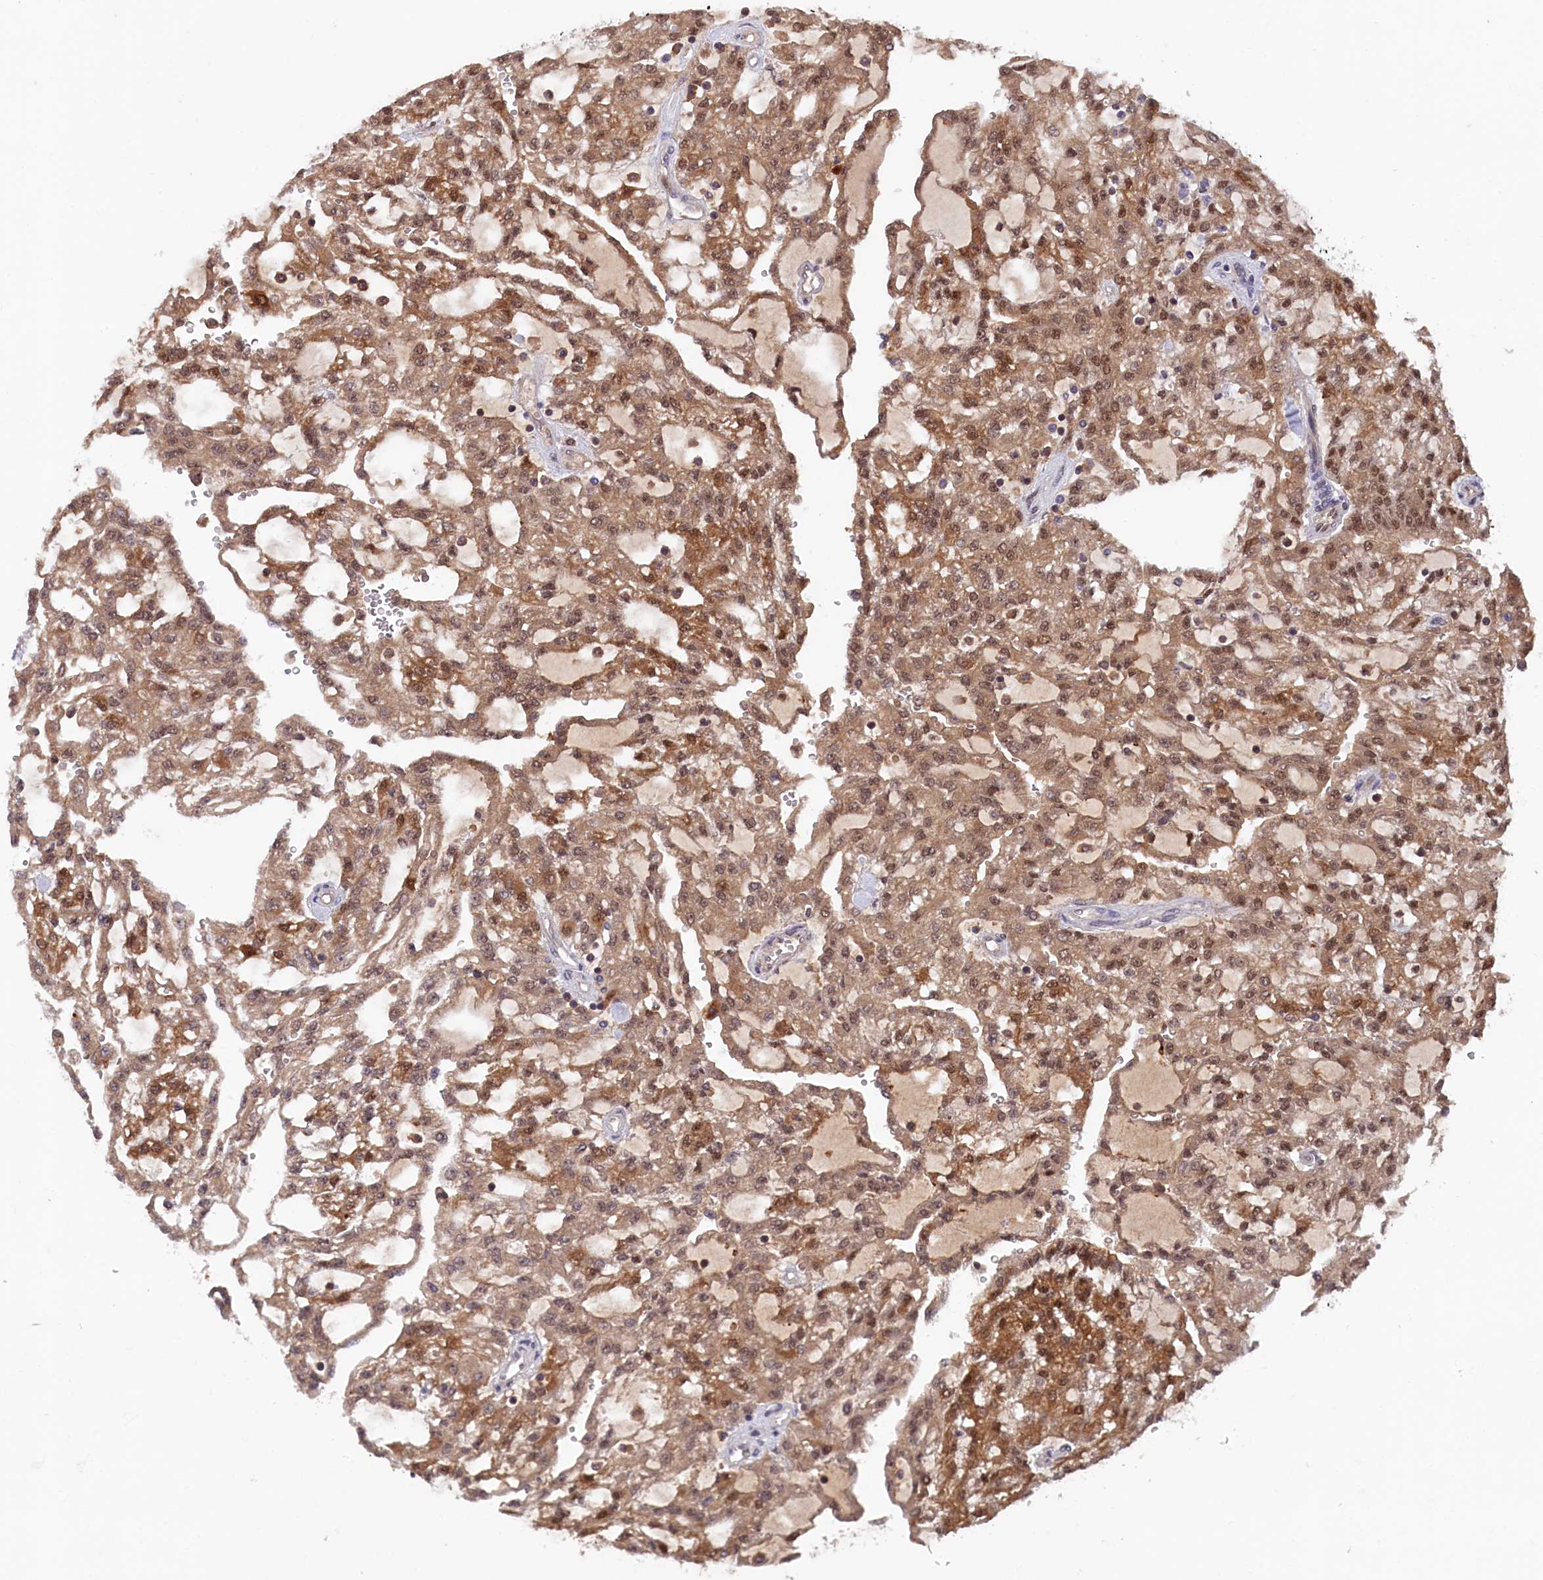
{"staining": {"intensity": "moderate", "quantity": ">75%", "location": "cytoplasmic/membranous,nuclear"}, "tissue": "renal cancer", "cell_type": "Tumor cells", "image_type": "cancer", "snomed": [{"axis": "morphology", "description": "Adenocarcinoma, NOS"}, {"axis": "topography", "description": "Kidney"}], "caption": "IHC staining of renal cancer (adenocarcinoma), which demonstrates medium levels of moderate cytoplasmic/membranous and nuclear expression in approximately >75% of tumor cells indicating moderate cytoplasmic/membranous and nuclear protein expression. The staining was performed using DAB (brown) for protein detection and nuclei were counterstained in hematoxylin (blue).", "gene": "JPT2", "patient": {"sex": "male", "age": 63}}